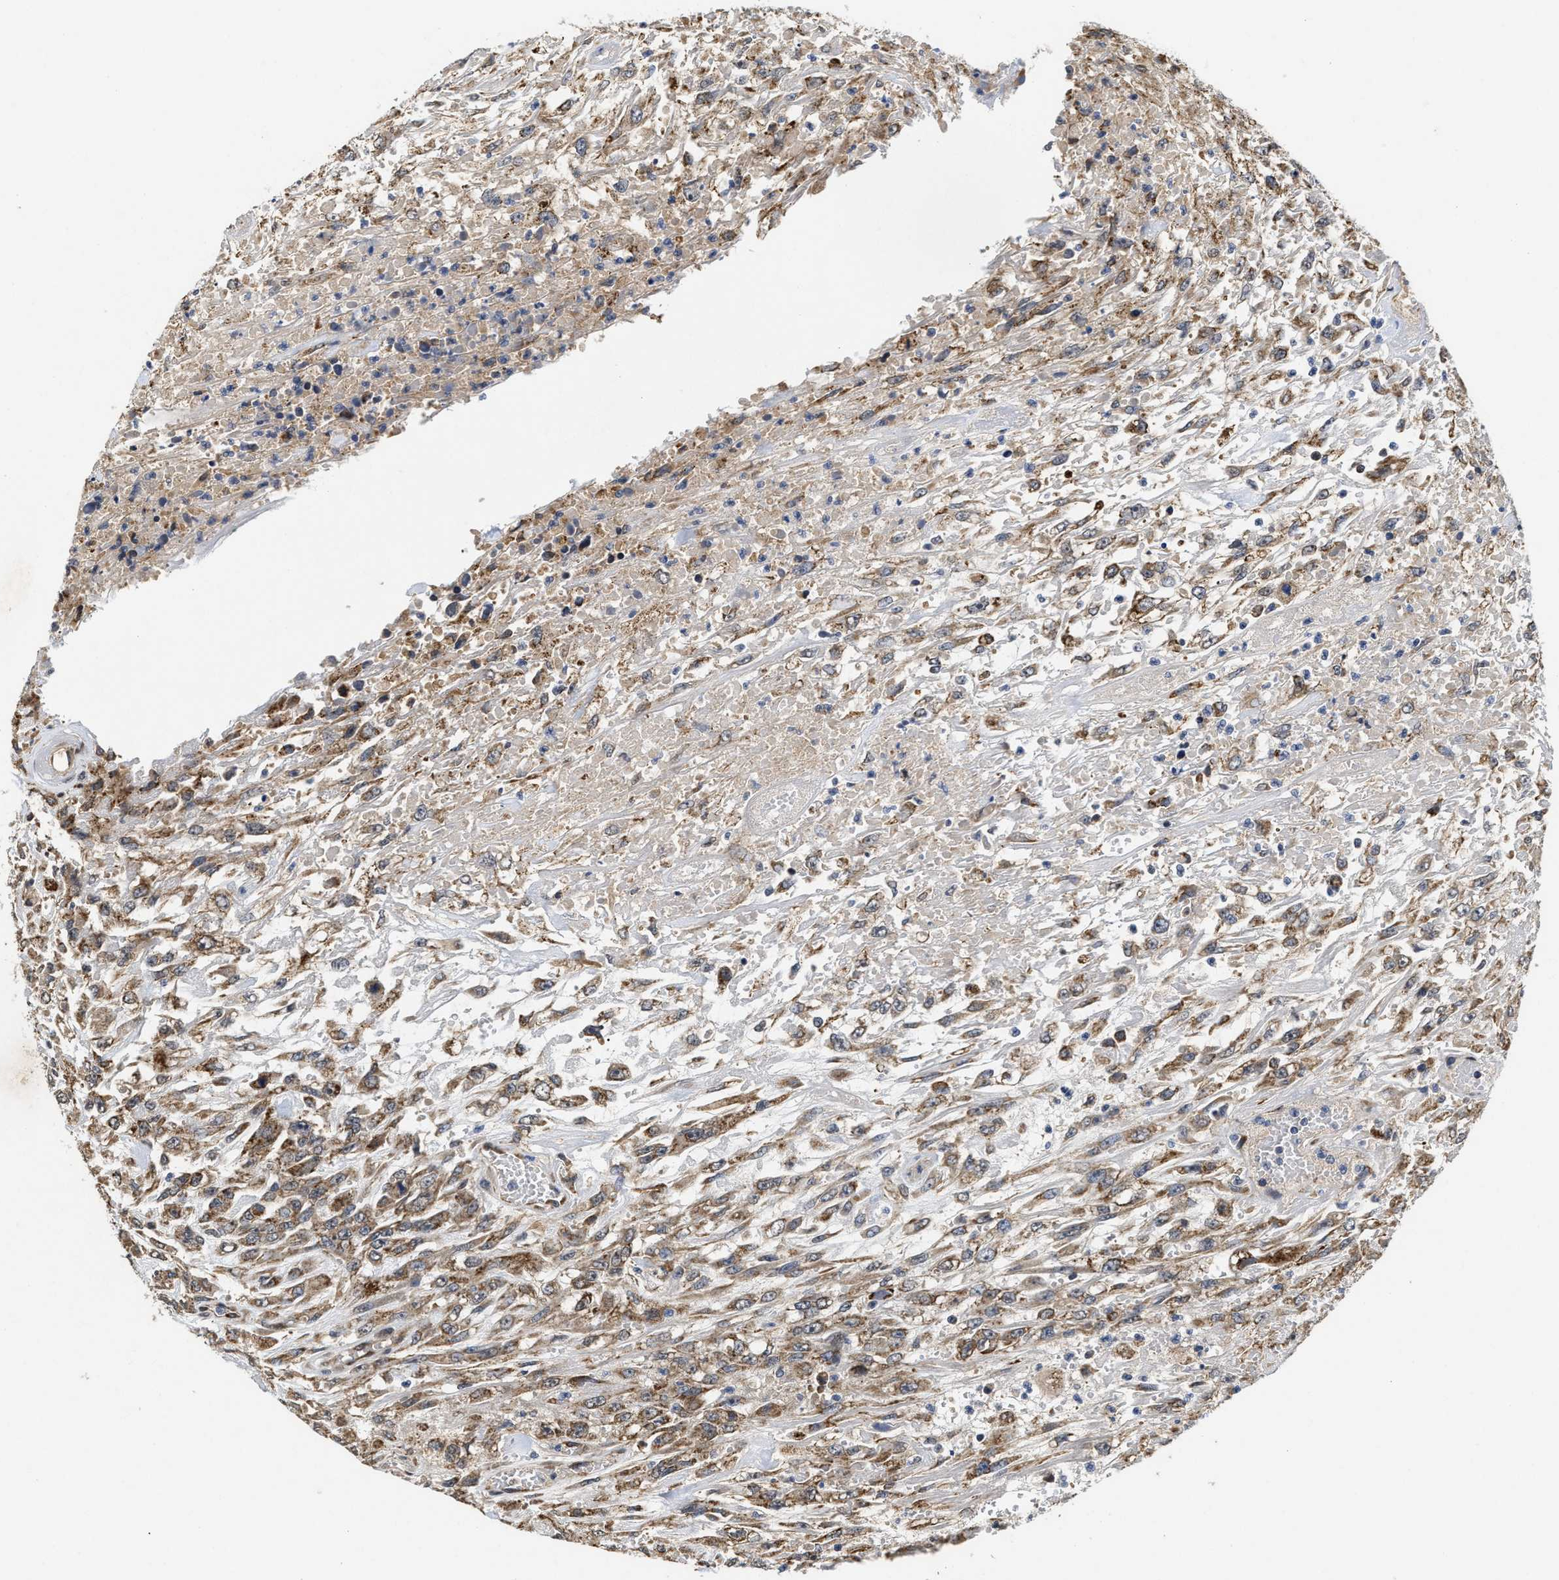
{"staining": {"intensity": "moderate", "quantity": ">75%", "location": "cytoplasmic/membranous"}, "tissue": "urothelial cancer", "cell_type": "Tumor cells", "image_type": "cancer", "snomed": [{"axis": "morphology", "description": "Urothelial carcinoma, High grade"}, {"axis": "topography", "description": "Urinary bladder"}], "caption": "Immunohistochemical staining of urothelial carcinoma (high-grade) exhibits medium levels of moderate cytoplasmic/membranous protein staining in about >75% of tumor cells. Using DAB (3,3'-diaminobenzidine) (brown) and hematoxylin (blue) stains, captured at high magnification using brightfield microscopy.", "gene": "SCYL2", "patient": {"sex": "male", "age": 46}}